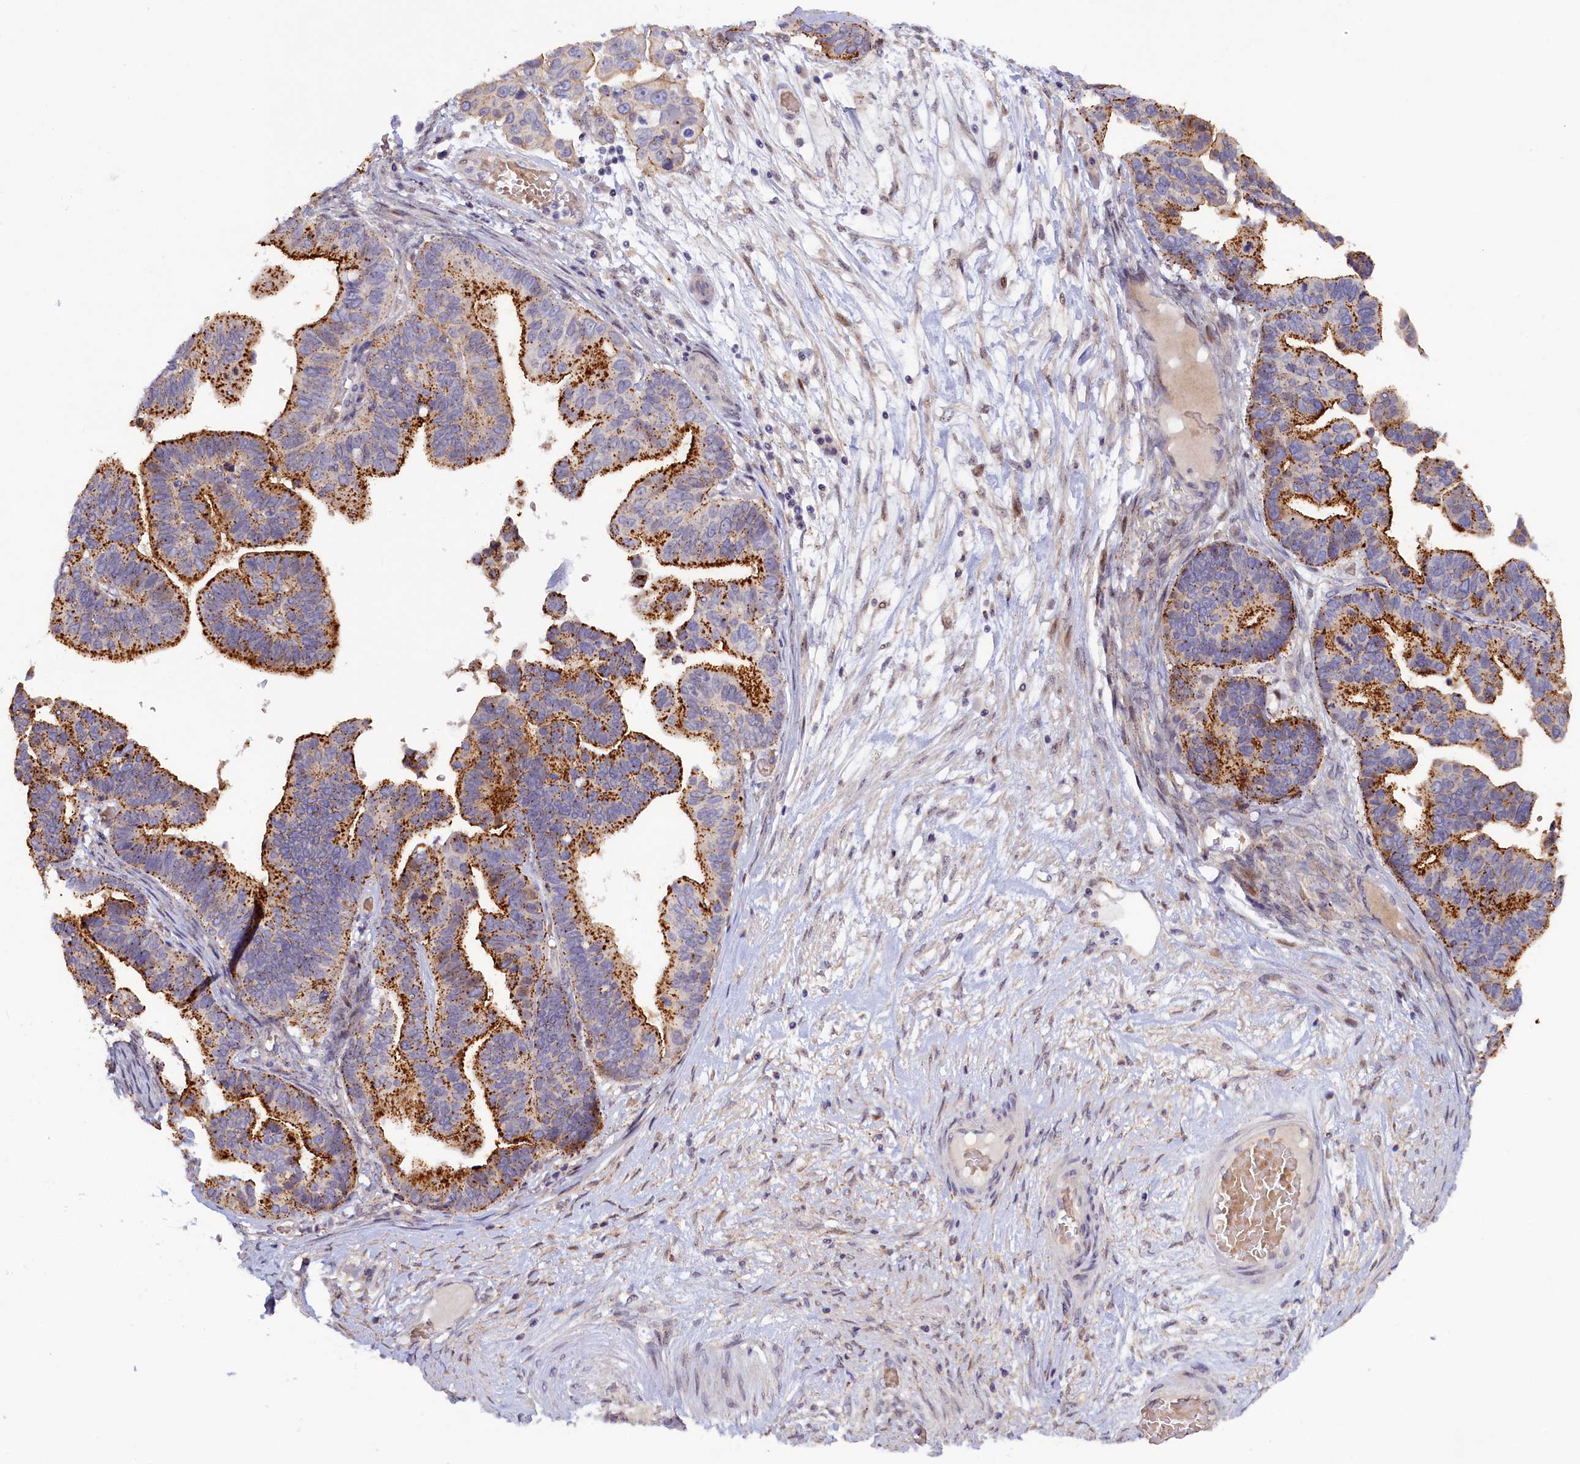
{"staining": {"intensity": "strong", "quantity": ">75%", "location": "cytoplasmic/membranous"}, "tissue": "ovarian cancer", "cell_type": "Tumor cells", "image_type": "cancer", "snomed": [{"axis": "morphology", "description": "Cystadenocarcinoma, serous, NOS"}, {"axis": "topography", "description": "Ovary"}], "caption": "A photomicrograph of ovarian cancer stained for a protein displays strong cytoplasmic/membranous brown staining in tumor cells.", "gene": "HYKK", "patient": {"sex": "female", "age": 56}}